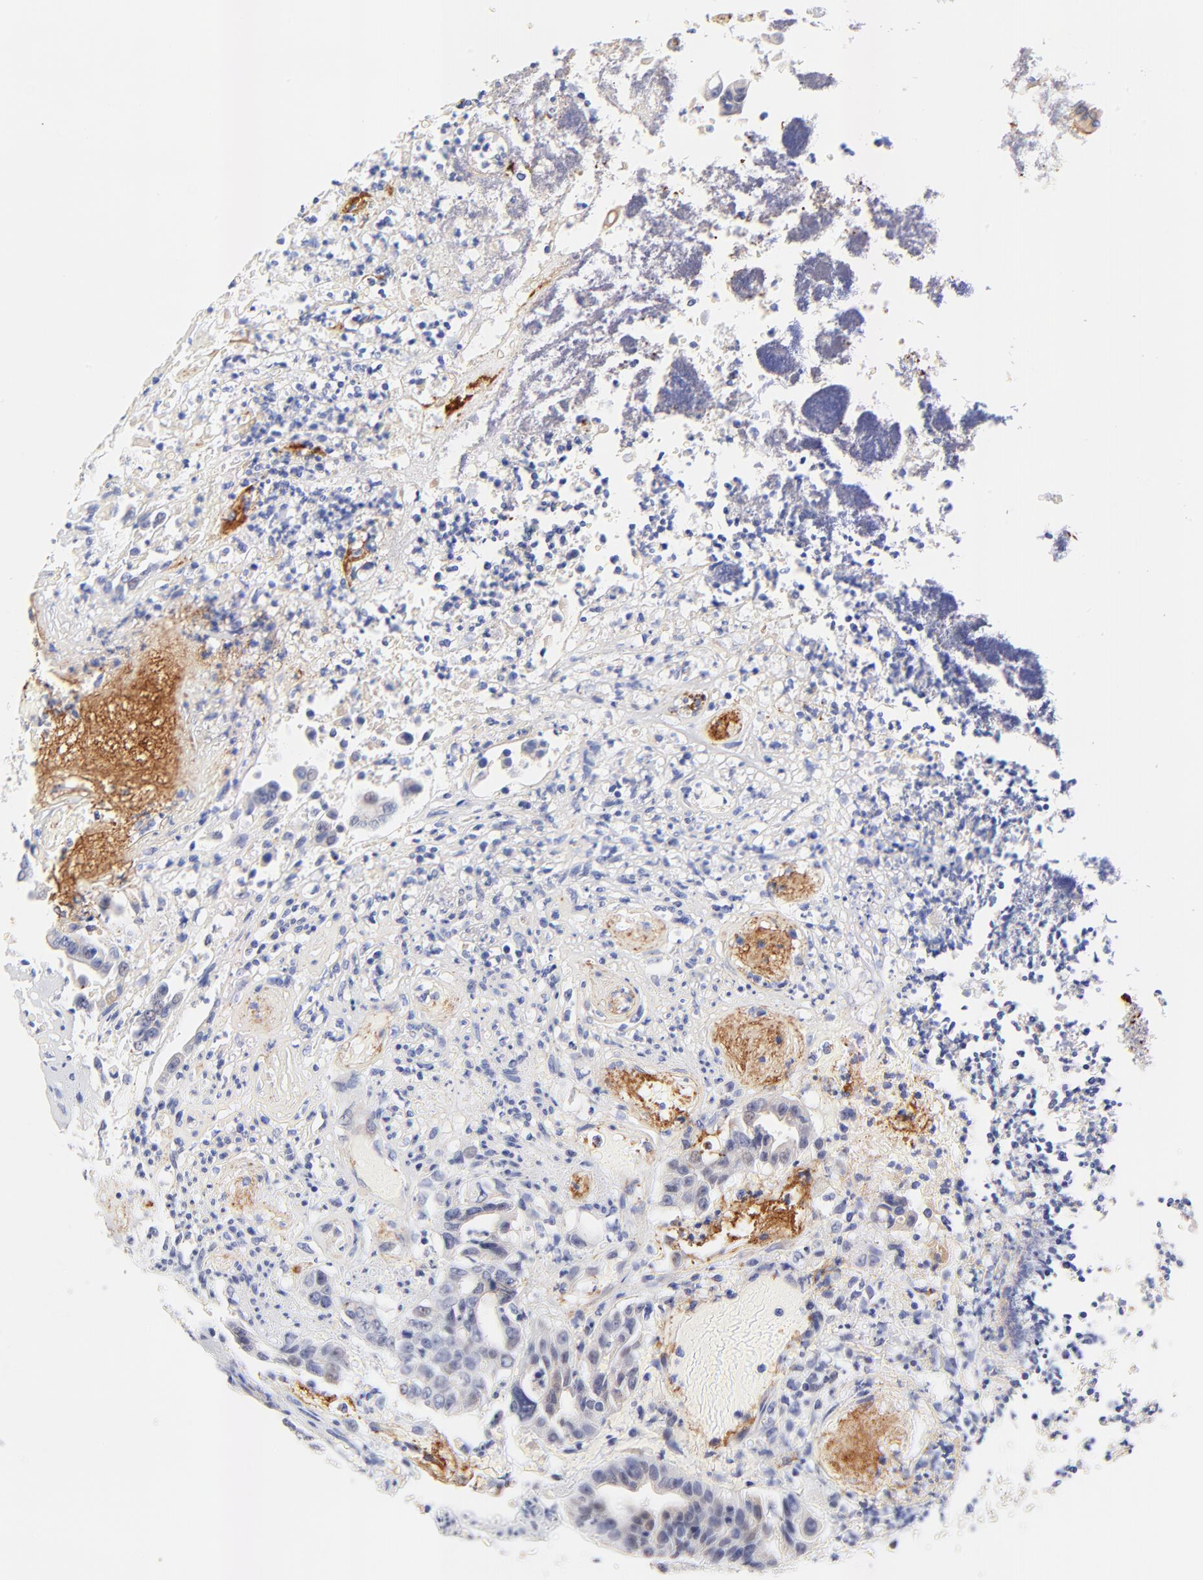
{"staining": {"intensity": "negative", "quantity": "none", "location": "none"}, "tissue": "colorectal cancer", "cell_type": "Tumor cells", "image_type": "cancer", "snomed": [{"axis": "morphology", "description": "Adenocarcinoma, NOS"}, {"axis": "topography", "description": "Colon"}], "caption": "Colorectal adenocarcinoma was stained to show a protein in brown. There is no significant expression in tumor cells. The staining was performed using DAB (3,3'-diaminobenzidine) to visualize the protein expression in brown, while the nuclei were stained in blue with hematoxylin (Magnification: 20x).", "gene": "FAM117B", "patient": {"sex": "female", "age": 70}}